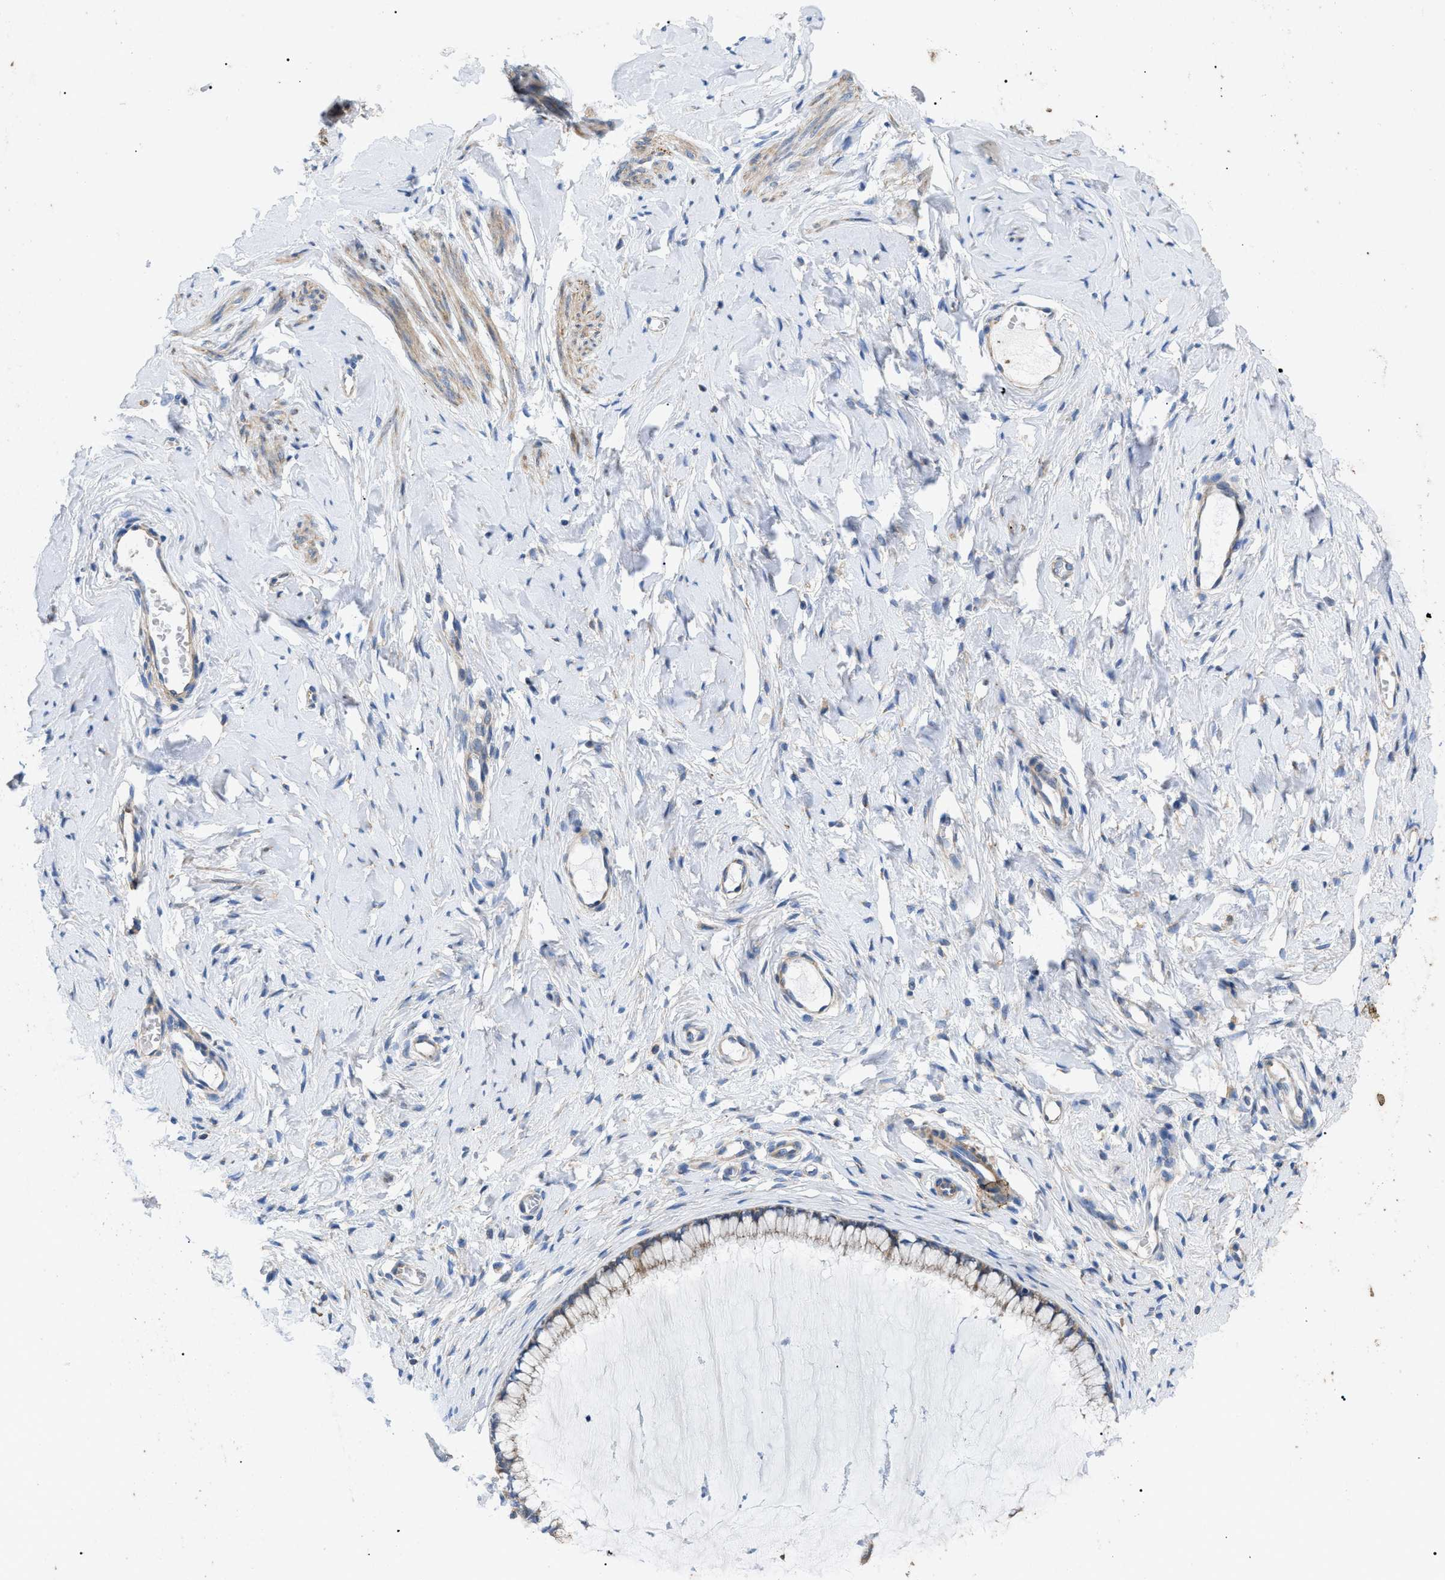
{"staining": {"intensity": "weak", "quantity": ">75%", "location": "cytoplasmic/membranous"}, "tissue": "cervix", "cell_type": "Glandular cells", "image_type": "normal", "snomed": [{"axis": "morphology", "description": "Normal tissue, NOS"}, {"axis": "topography", "description": "Cervix"}], "caption": "About >75% of glandular cells in benign human cervix display weak cytoplasmic/membranous protein positivity as visualized by brown immunohistochemical staining.", "gene": "HSPB8", "patient": {"sex": "female", "age": 65}}